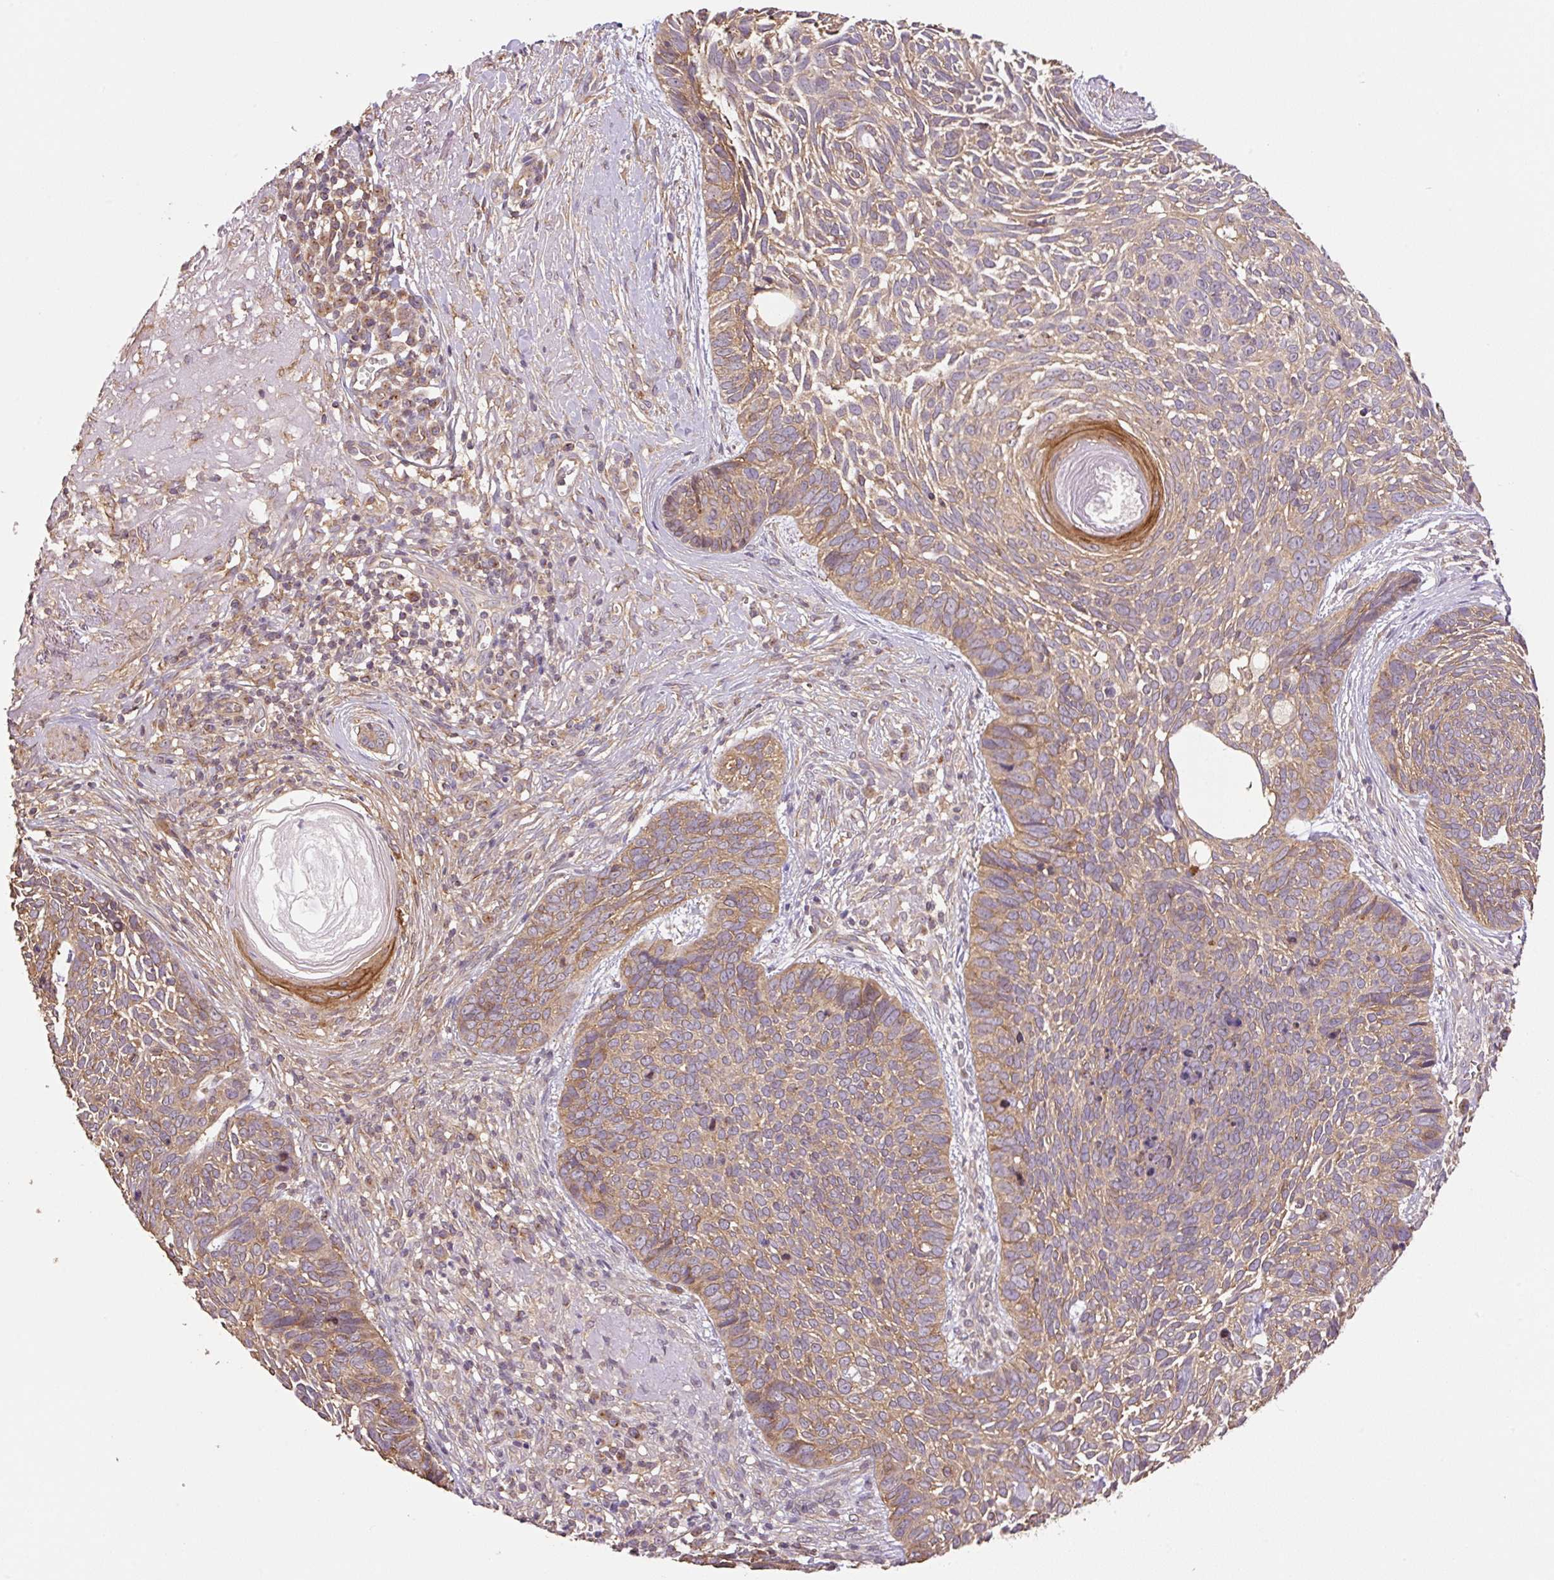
{"staining": {"intensity": "moderate", "quantity": ">75%", "location": "cytoplasmic/membranous"}, "tissue": "skin cancer", "cell_type": "Tumor cells", "image_type": "cancer", "snomed": [{"axis": "morphology", "description": "Basal cell carcinoma"}, {"axis": "topography", "description": "Skin"}, {"axis": "topography", "description": "Skin of face"}], "caption": "Basal cell carcinoma (skin) stained for a protein displays moderate cytoplasmic/membranous positivity in tumor cells.", "gene": "COX8A", "patient": {"sex": "female", "age": 95}}